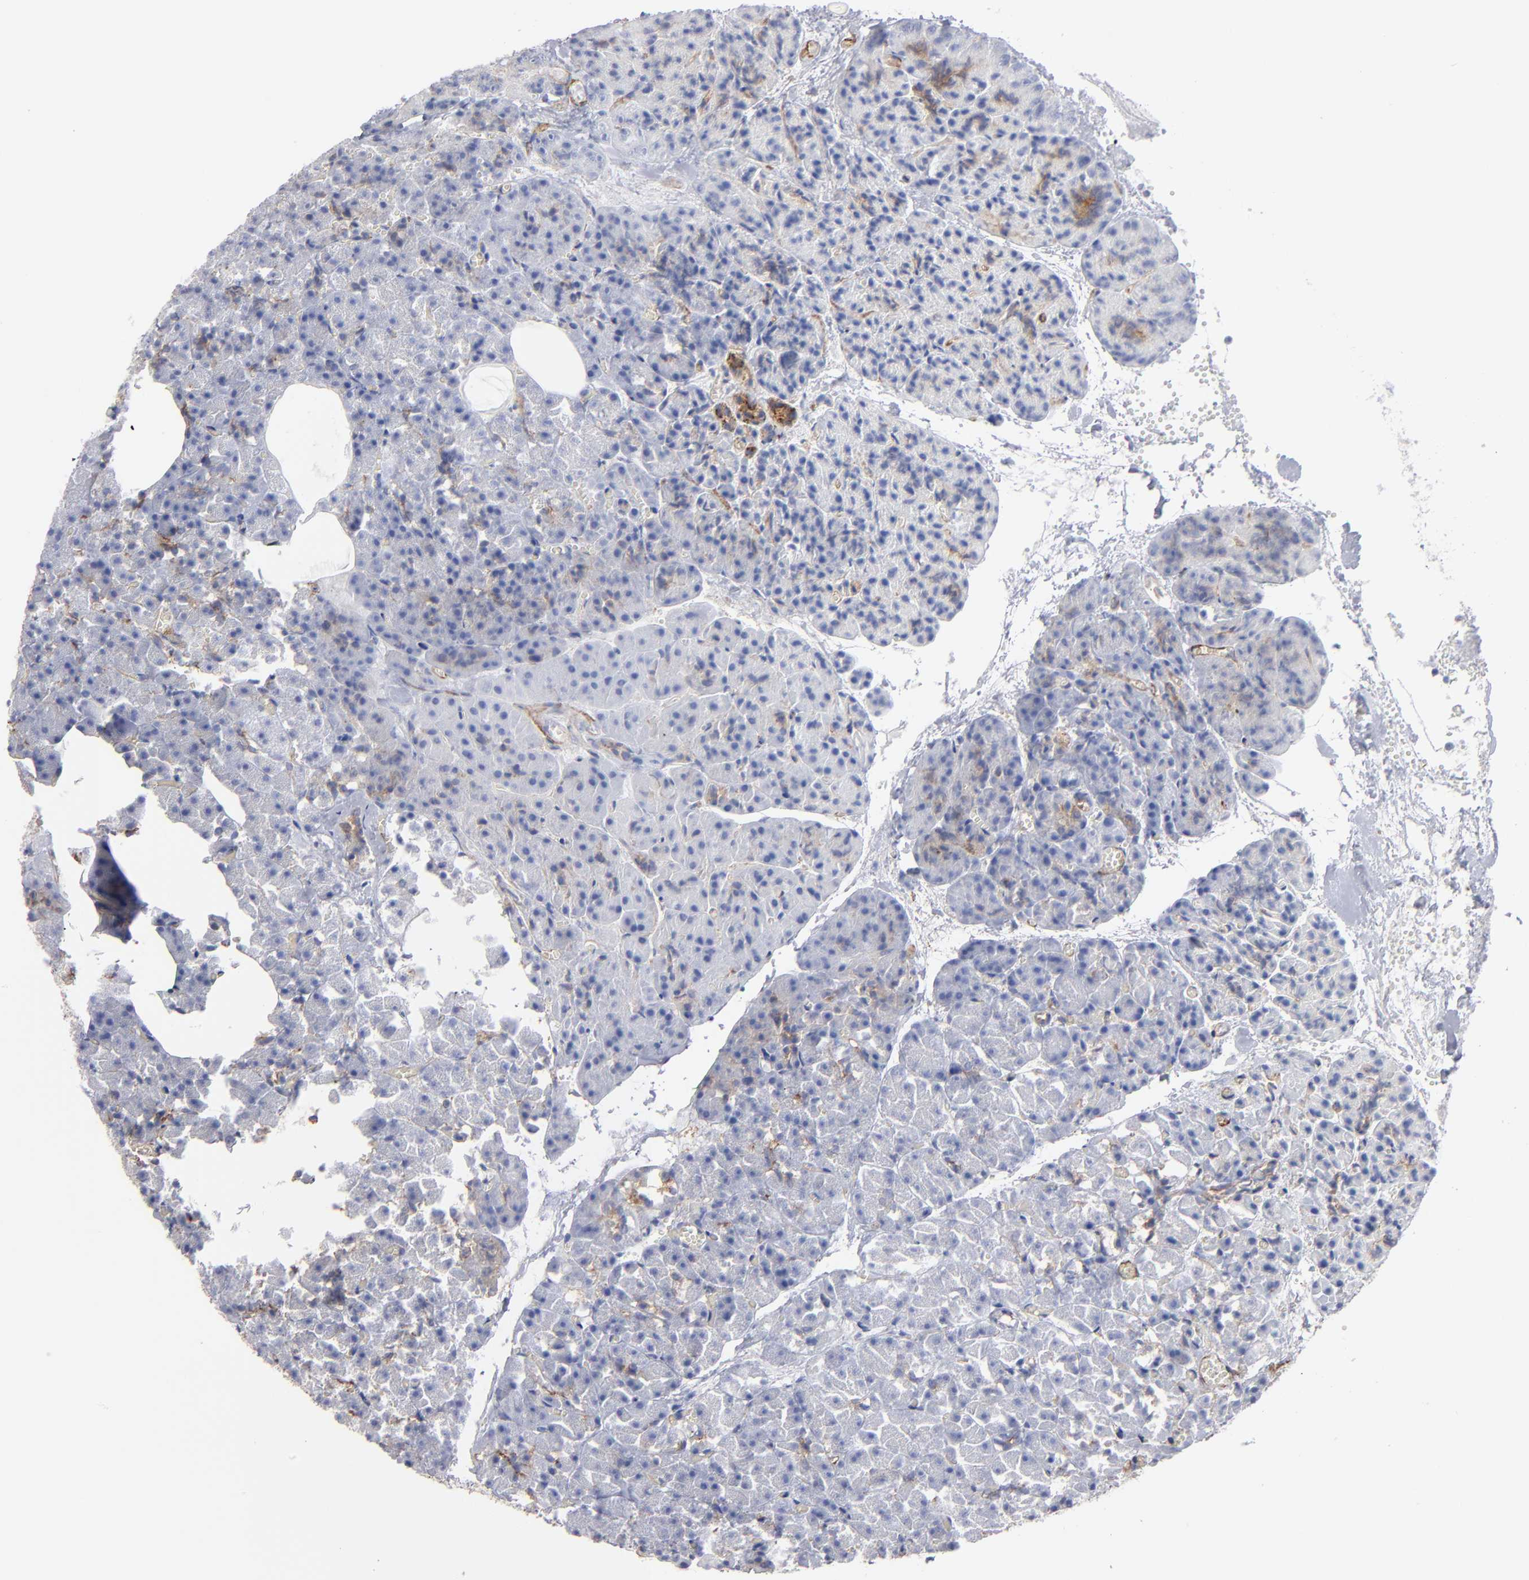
{"staining": {"intensity": "weak", "quantity": "<25%", "location": "cytoplasmic/membranous"}, "tissue": "carcinoid", "cell_type": "Tumor cells", "image_type": "cancer", "snomed": [{"axis": "morphology", "description": "Normal tissue, NOS"}, {"axis": "morphology", "description": "Carcinoid, malignant, NOS"}, {"axis": "topography", "description": "Pancreas"}], "caption": "This is an immunohistochemistry (IHC) image of carcinoid (malignant). There is no positivity in tumor cells.", "gene": "TM4SF1", "patient": {"sex": "female", "age": 35}}